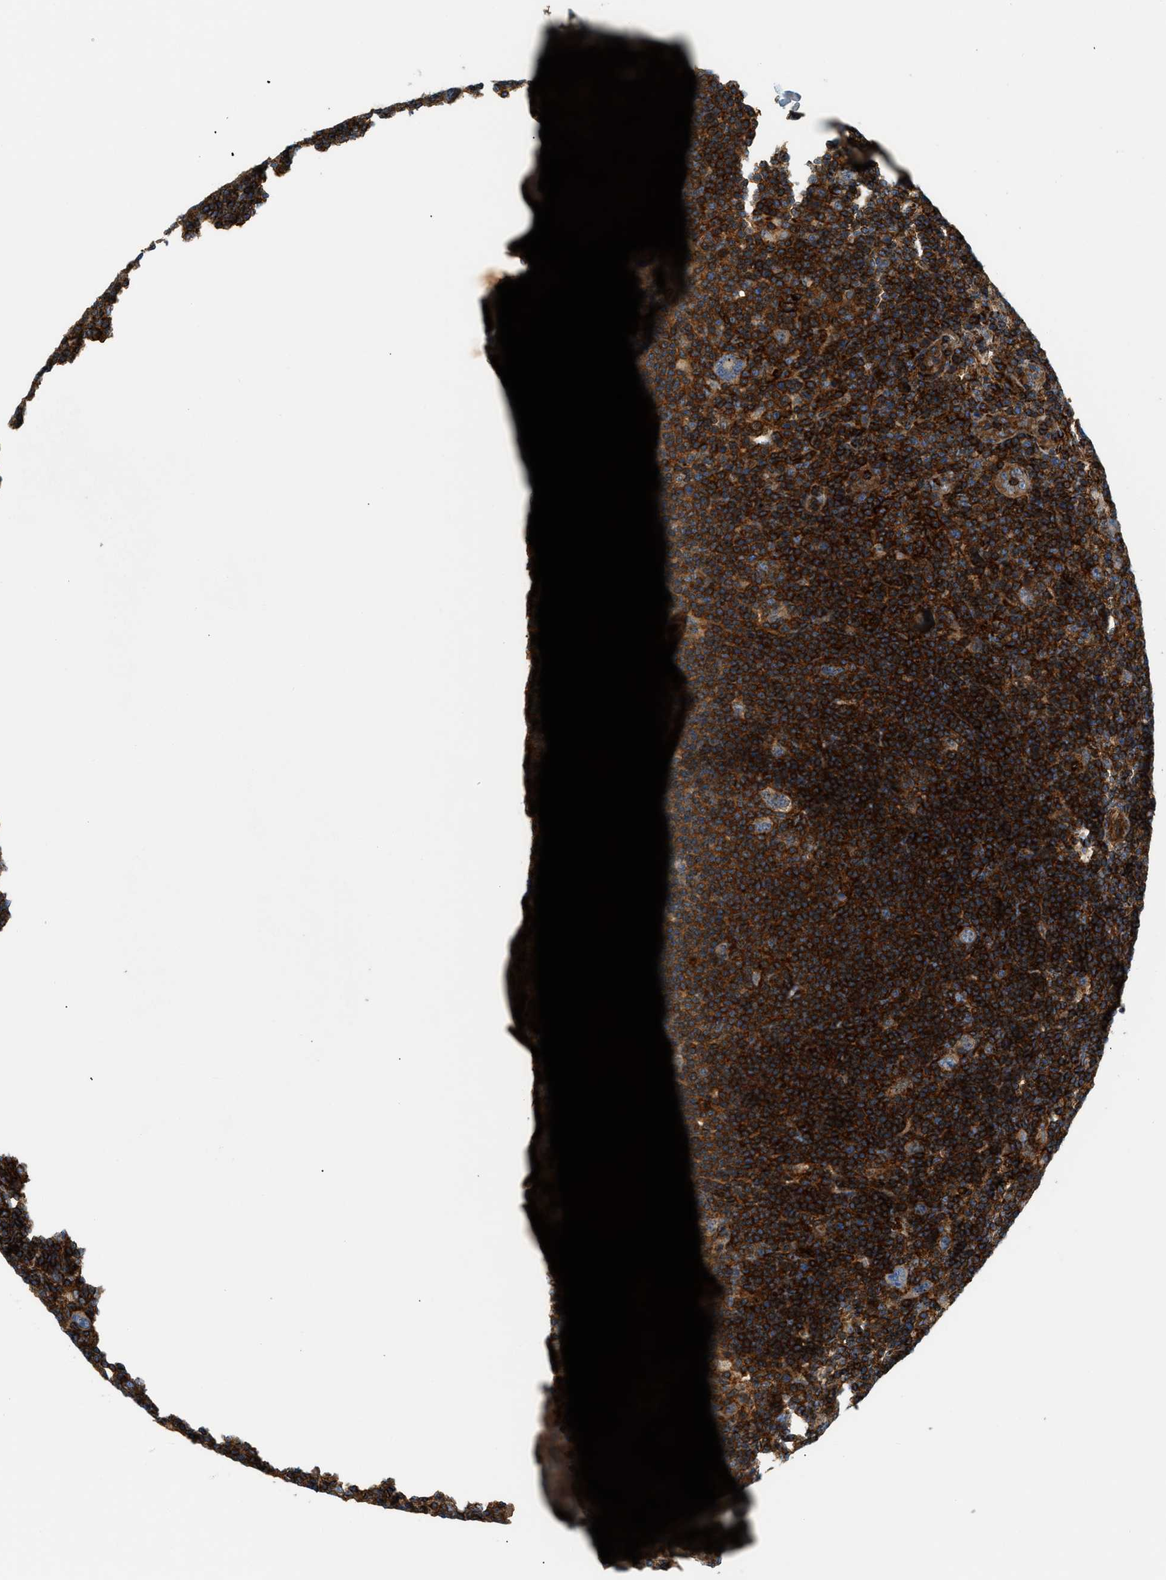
{"staining": {"intensity": "weak", "quantity": "25%-75%", "location": "cytoplasmic/membranous"}, "tissue": "lymphoma", "cell_type": "Tumor cells", "image_type": "cancer", "snomed": [{"axis": "morphology", "description": "Hodgkin's disease, NOS"}, {"axis": "topography", "description": "Lymph node"}], "caption": "Immunohistochemistry (IHC) (DAB) staining of human Hodgkin's disease demonstrates weak cytoplasmic/membranous protein positivity in approximately 25%-75% of tumor cells.", "gene": "DHODH", "patient": {"sex": "female", "age": 57}}